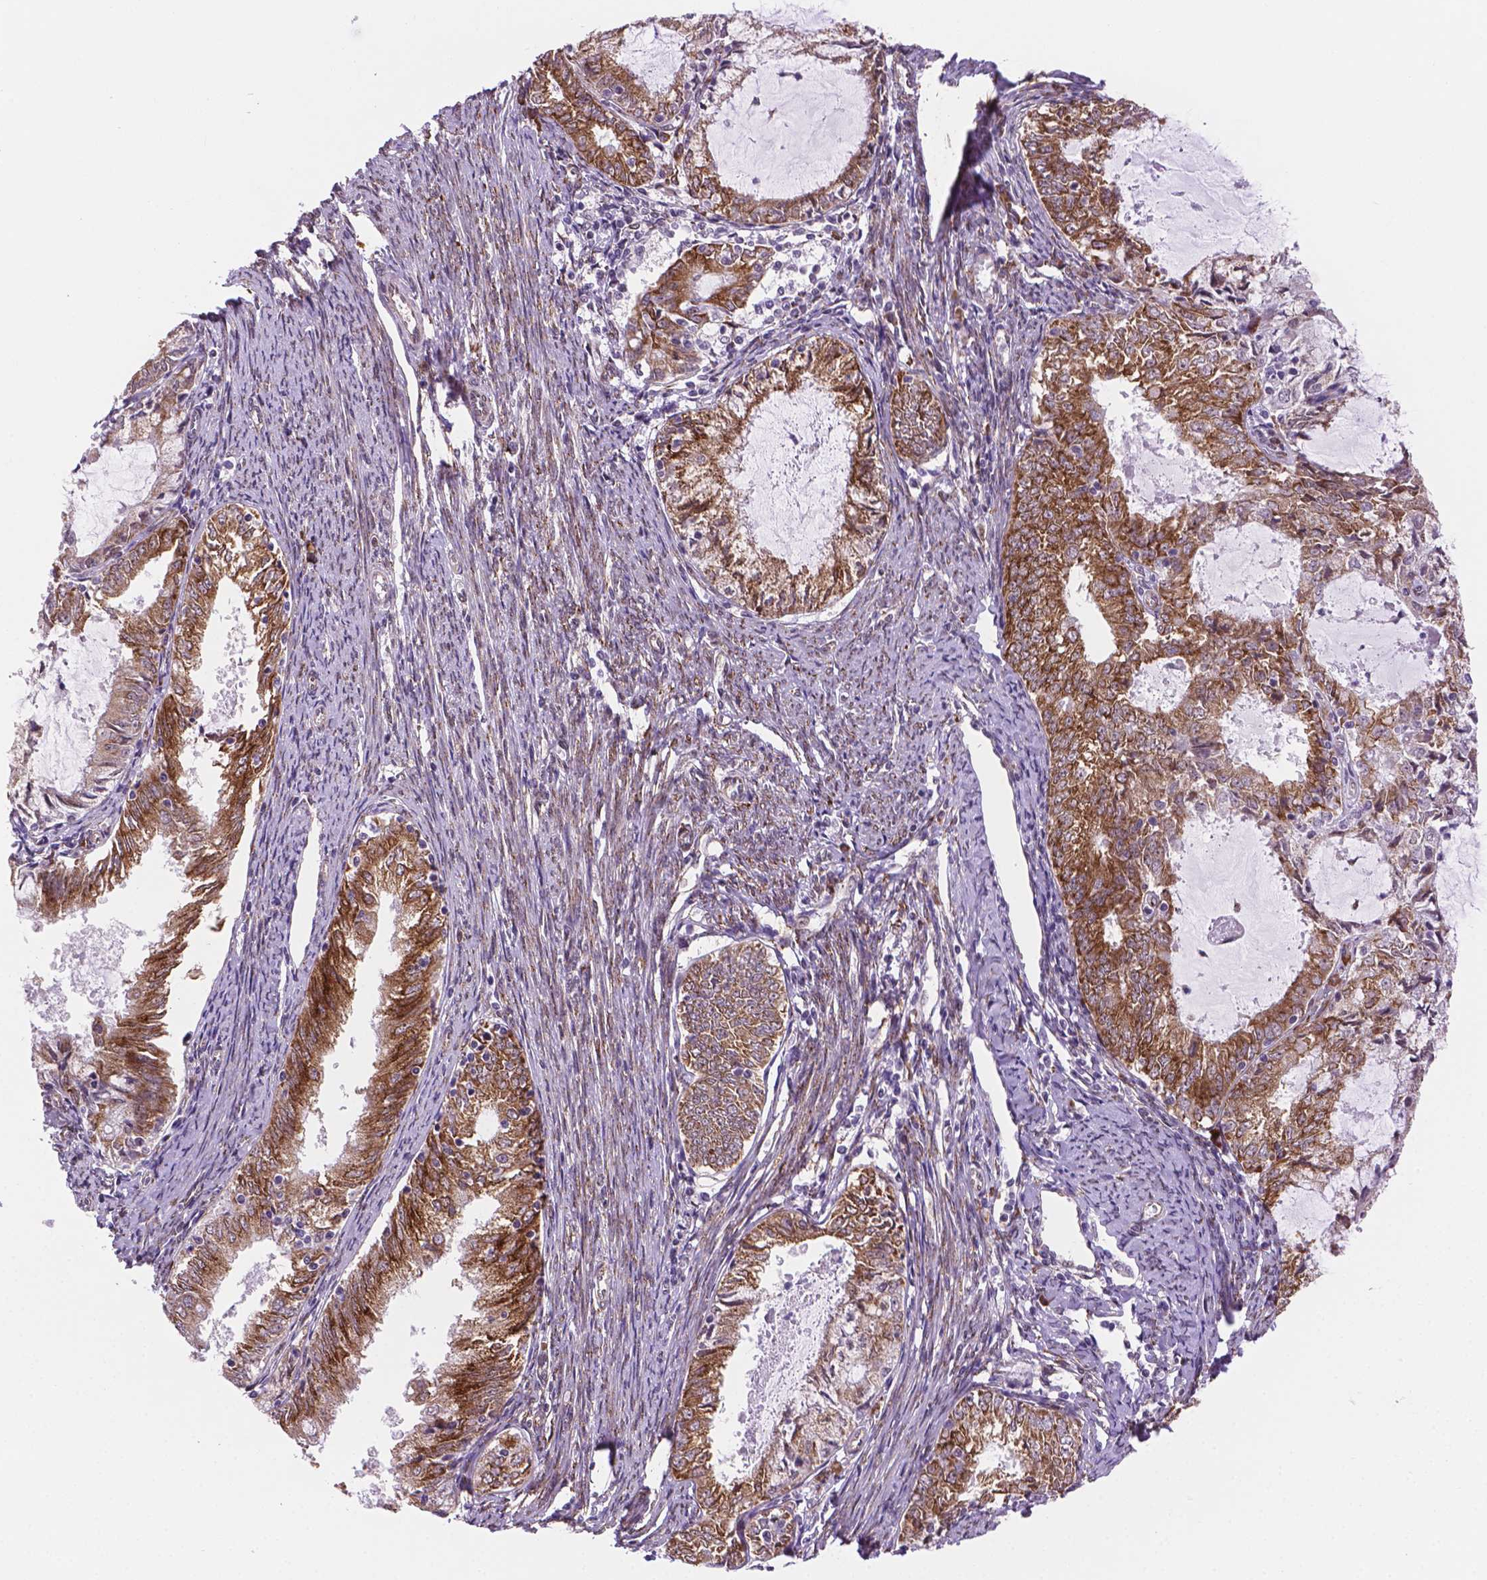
{"staining": {"intensity": "moderate", "quantity": ">75%", "location": "cytoplasmic/membranous"}, "tissue": "endometrial cancer", "cell_type": "Tumor cells", "image_type": "cancer", "snomed": [{"axis": "morphology", "description": "Adenocarcinoma, NOS"}, {"axis": "topography", "description": "Endometrium"}], "caption": "Endometrial adenocarcinoma stained with IHC reveals moderate cytoplasmic/membranous expression in about >75% of tumor cells.", "gene": "FNIP1", "patient": {"sex": "female", "age": 57}}